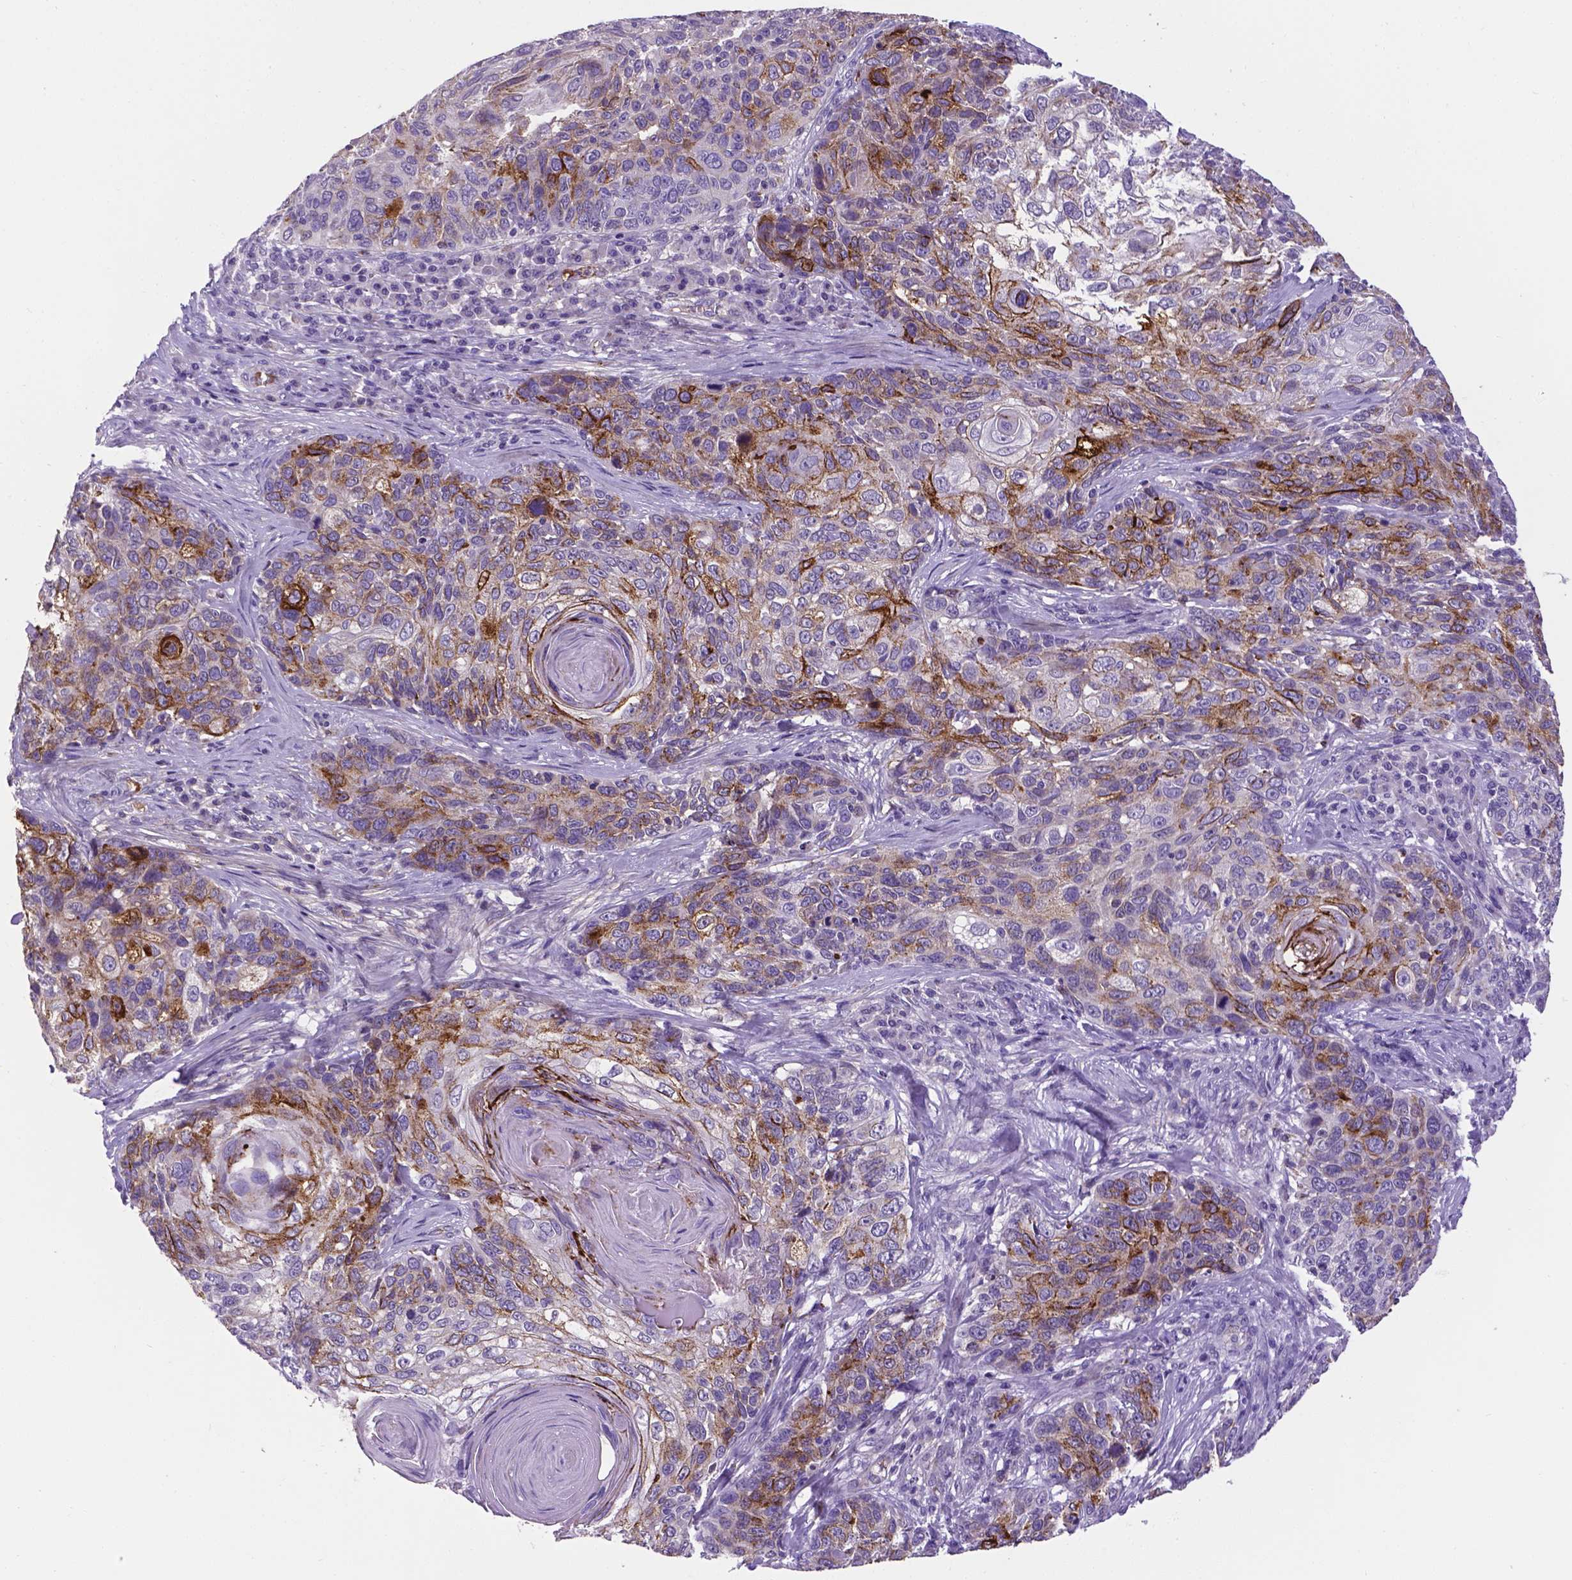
{"staining": {"intensity": "moderate", "quantity": "25%-75%", "location": "cytoplasmic/membranous"}, "tissue": "skin cancer", "cell_type": "Tumor cells", "image_type": "cancer", "snomed": [{"axis": "morphology", "description": "Squamous cell carcinoma, NOS"}, {"axis": "topography", "description": "Skin"}], "caption": "A brown stain highlights moderate cytoplasmic/membranous staining of a protein in skin cancer tumor cells. (Brightfield microscopy of DAB IHC at high magnification).", "gene": "APOE", "patient": {"sex": "male", "age": 92}}